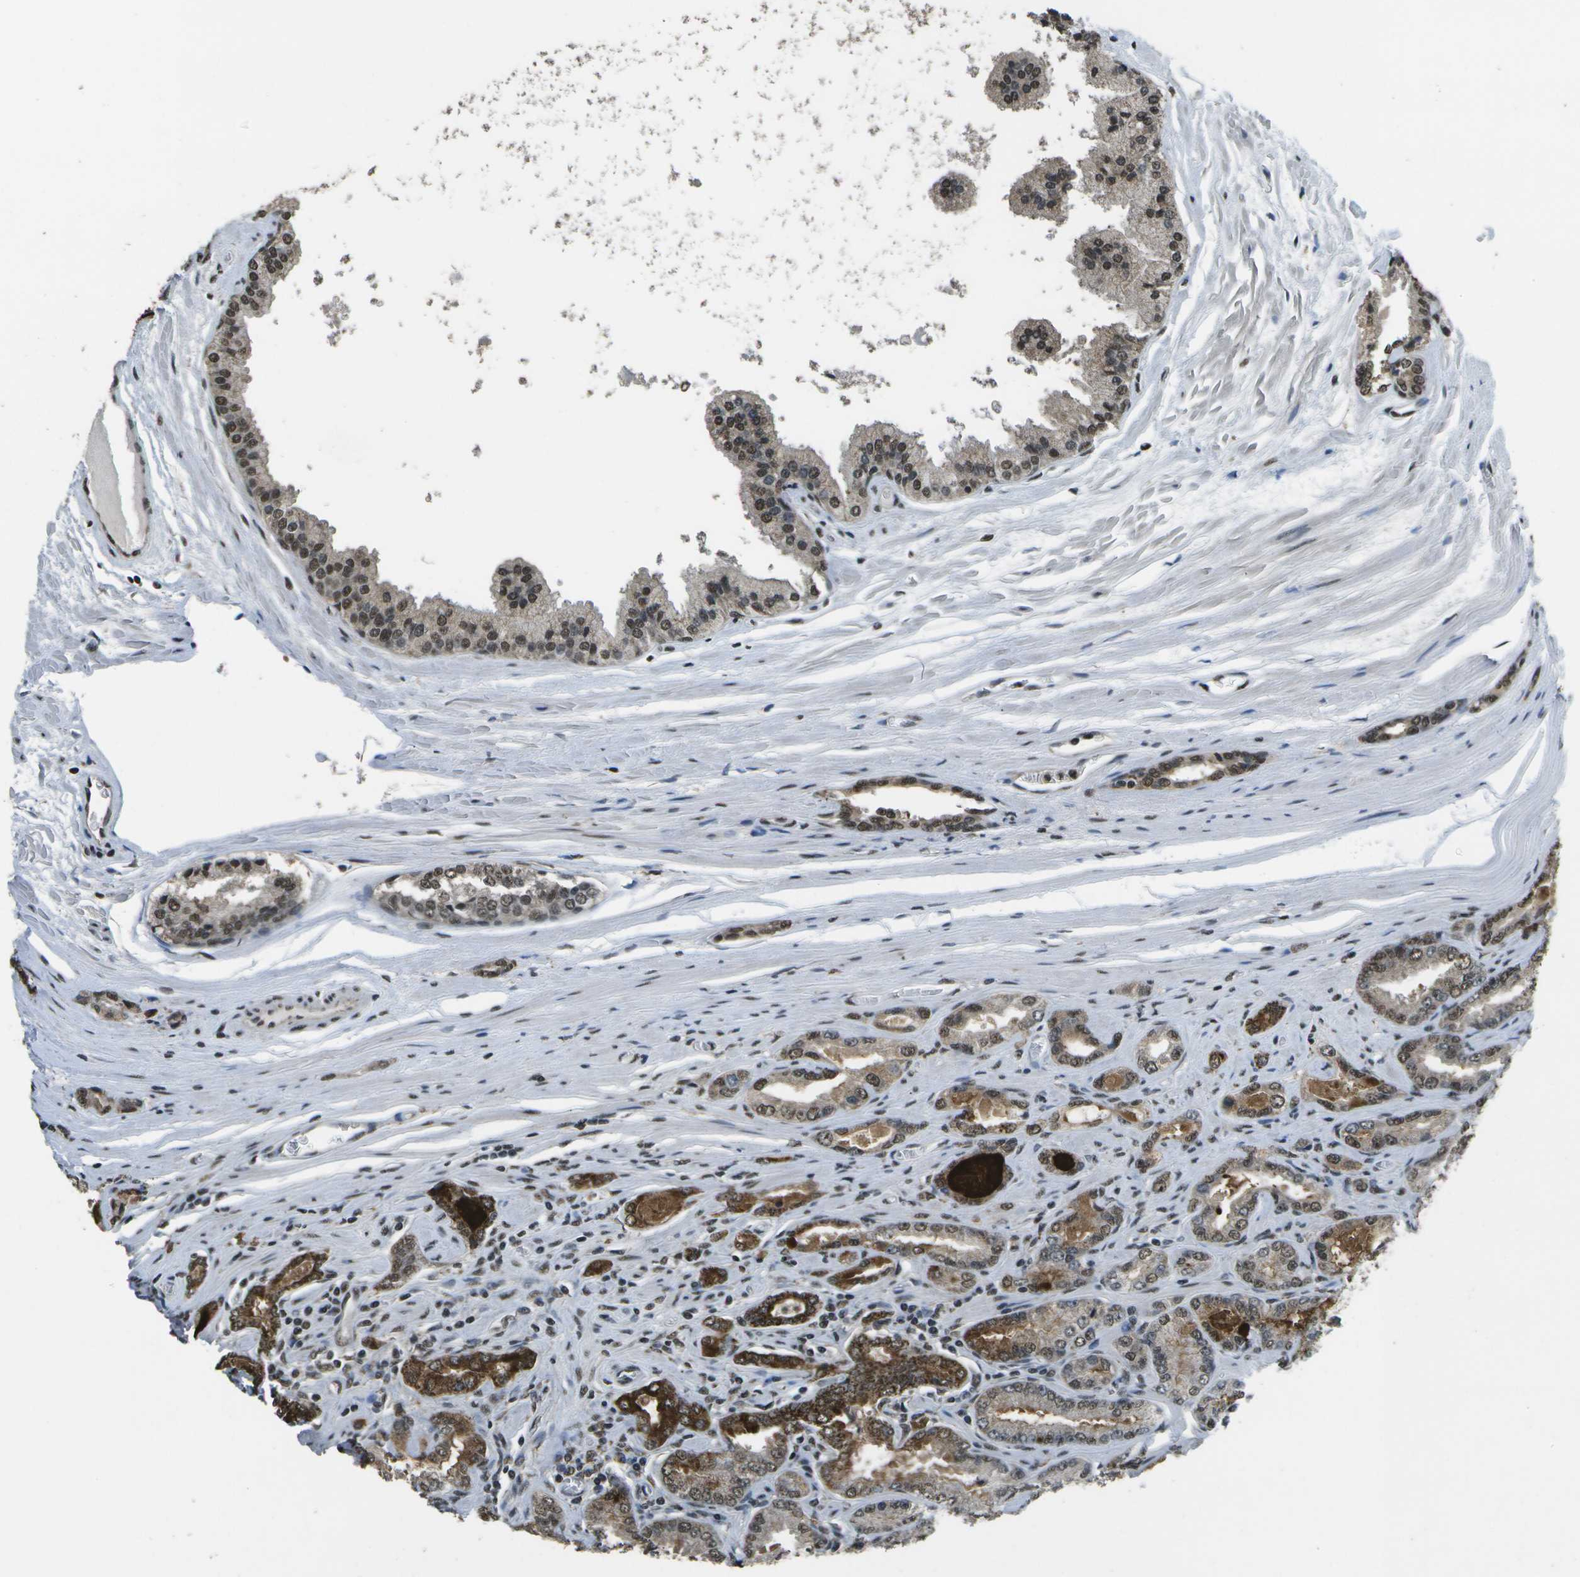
{"staining": {"intensity": "strong", "quantity": ">75%", "location": "nuclear"}, "tissue": "prostate cancer", "cell_type": "Tumor cells", "image_type": "cancer", "snomed": [{"axis": "morphology", "description": "Adenocarcinoma, High grade"}, {"axis": "topography", "description": "Prostate"}], "caption": "Adenocarcinoma (high-grade) (prostate) was stained to show a protein in brown. There is high levels of strong nuclear staining in approximately >75% of tumor cells. Immunohistochemistry (ihc) stains the protein of interest in brown and the nuclei are stained blue.", "gene": "SPEN", "patient": {"sex": "male", "age": 65}}